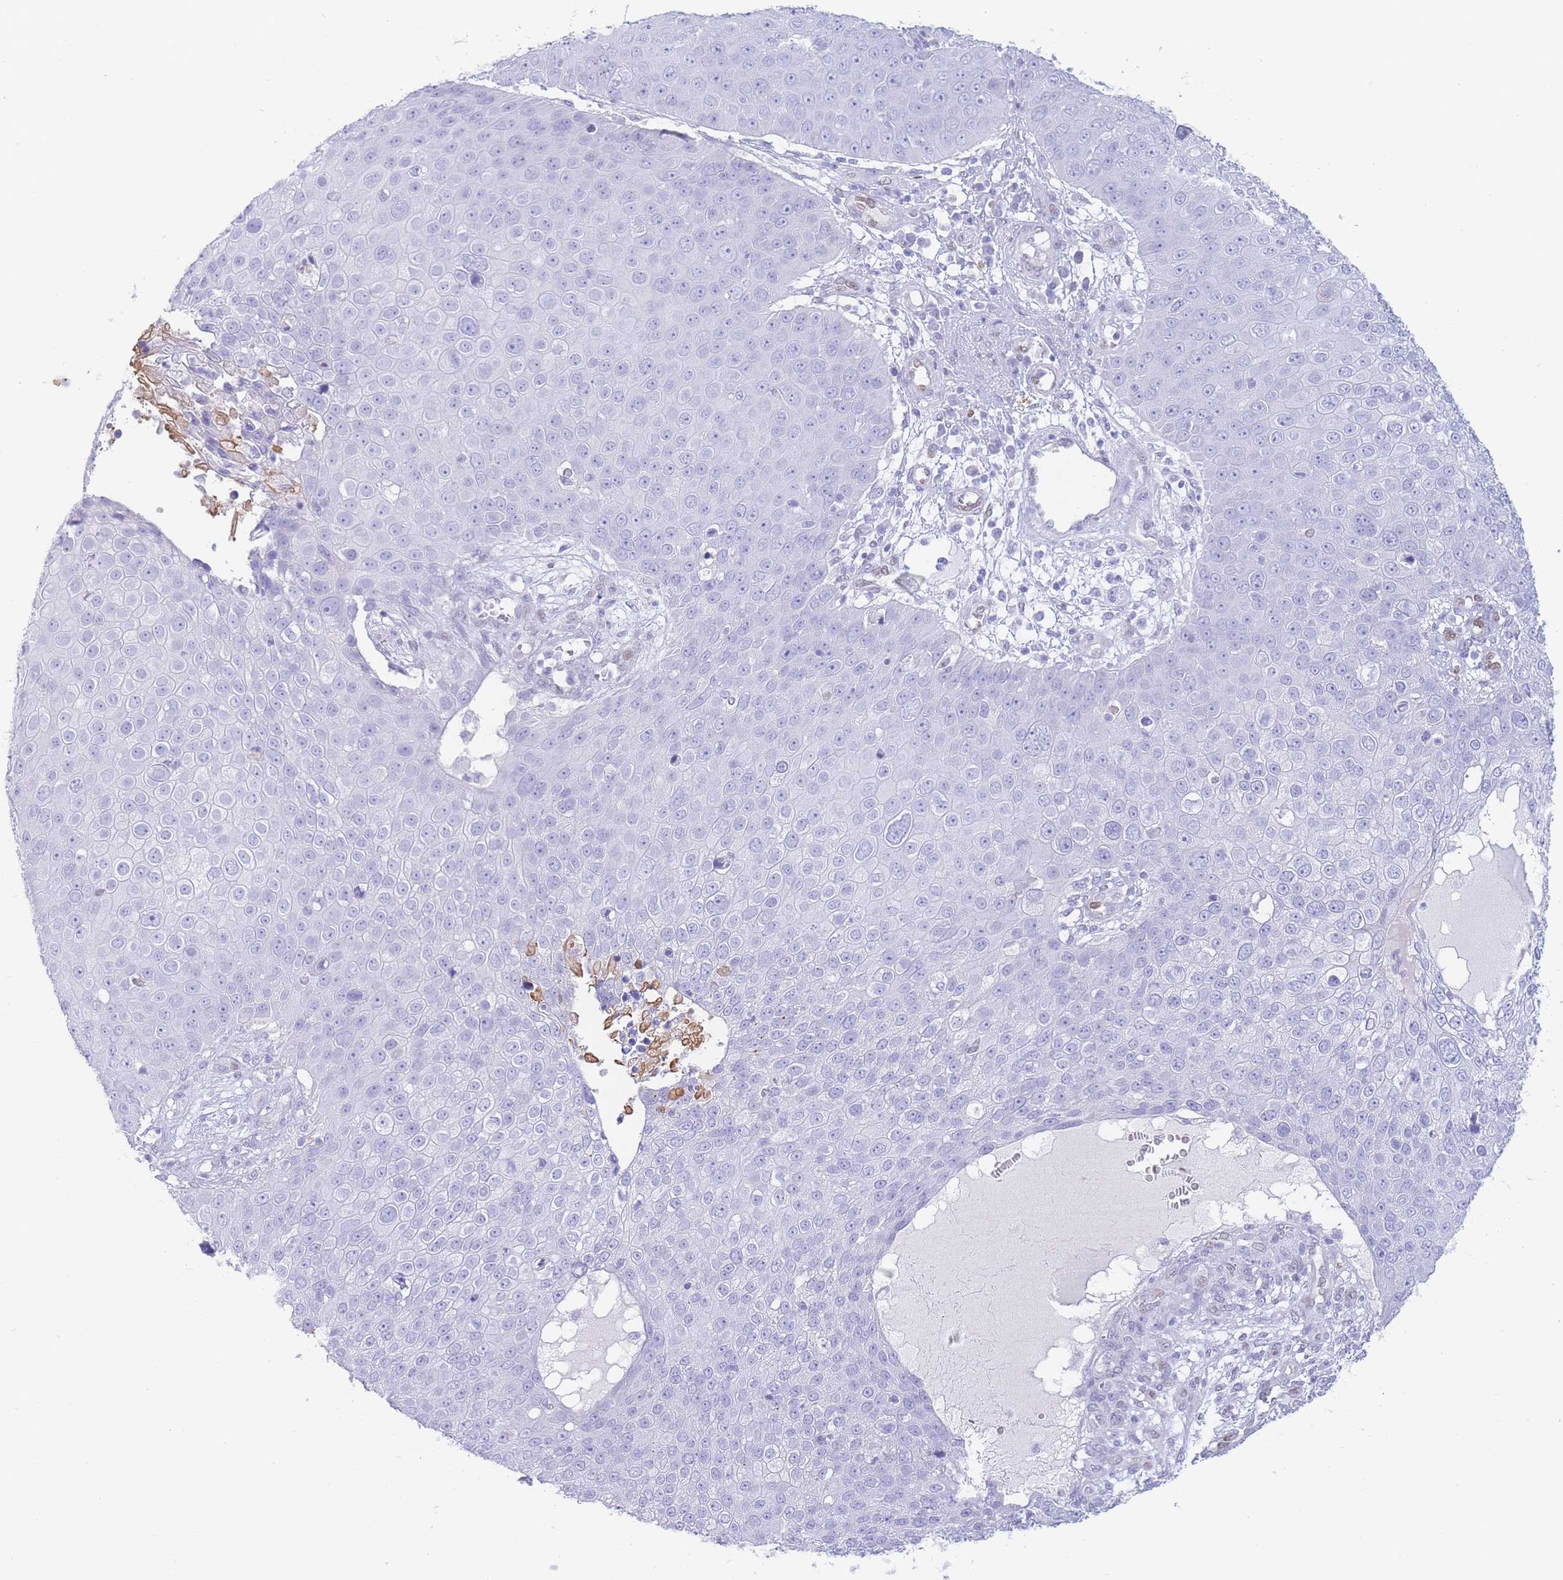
{"staining": {"intensity": "negative", "quantity": "none", "location": "none"}, "tissue": "skin cancer", "cell_type": "Tumor cells", "image_type": "cancer", "snomed": [{"axis": "morphology", "description": "Squamous cell carcinoma, NOS"}, {"axis": "topography", "description": "Skin"}], "caption": "IHC image of neoplastic tissue: skin squamous cell carcinoma stained with DAB (3,3'-diaminobenzidine) shows no significant protein positivity in tumor cells.", "gene": "PSMB5", "patient": {"sex": "male", "age": 71}}